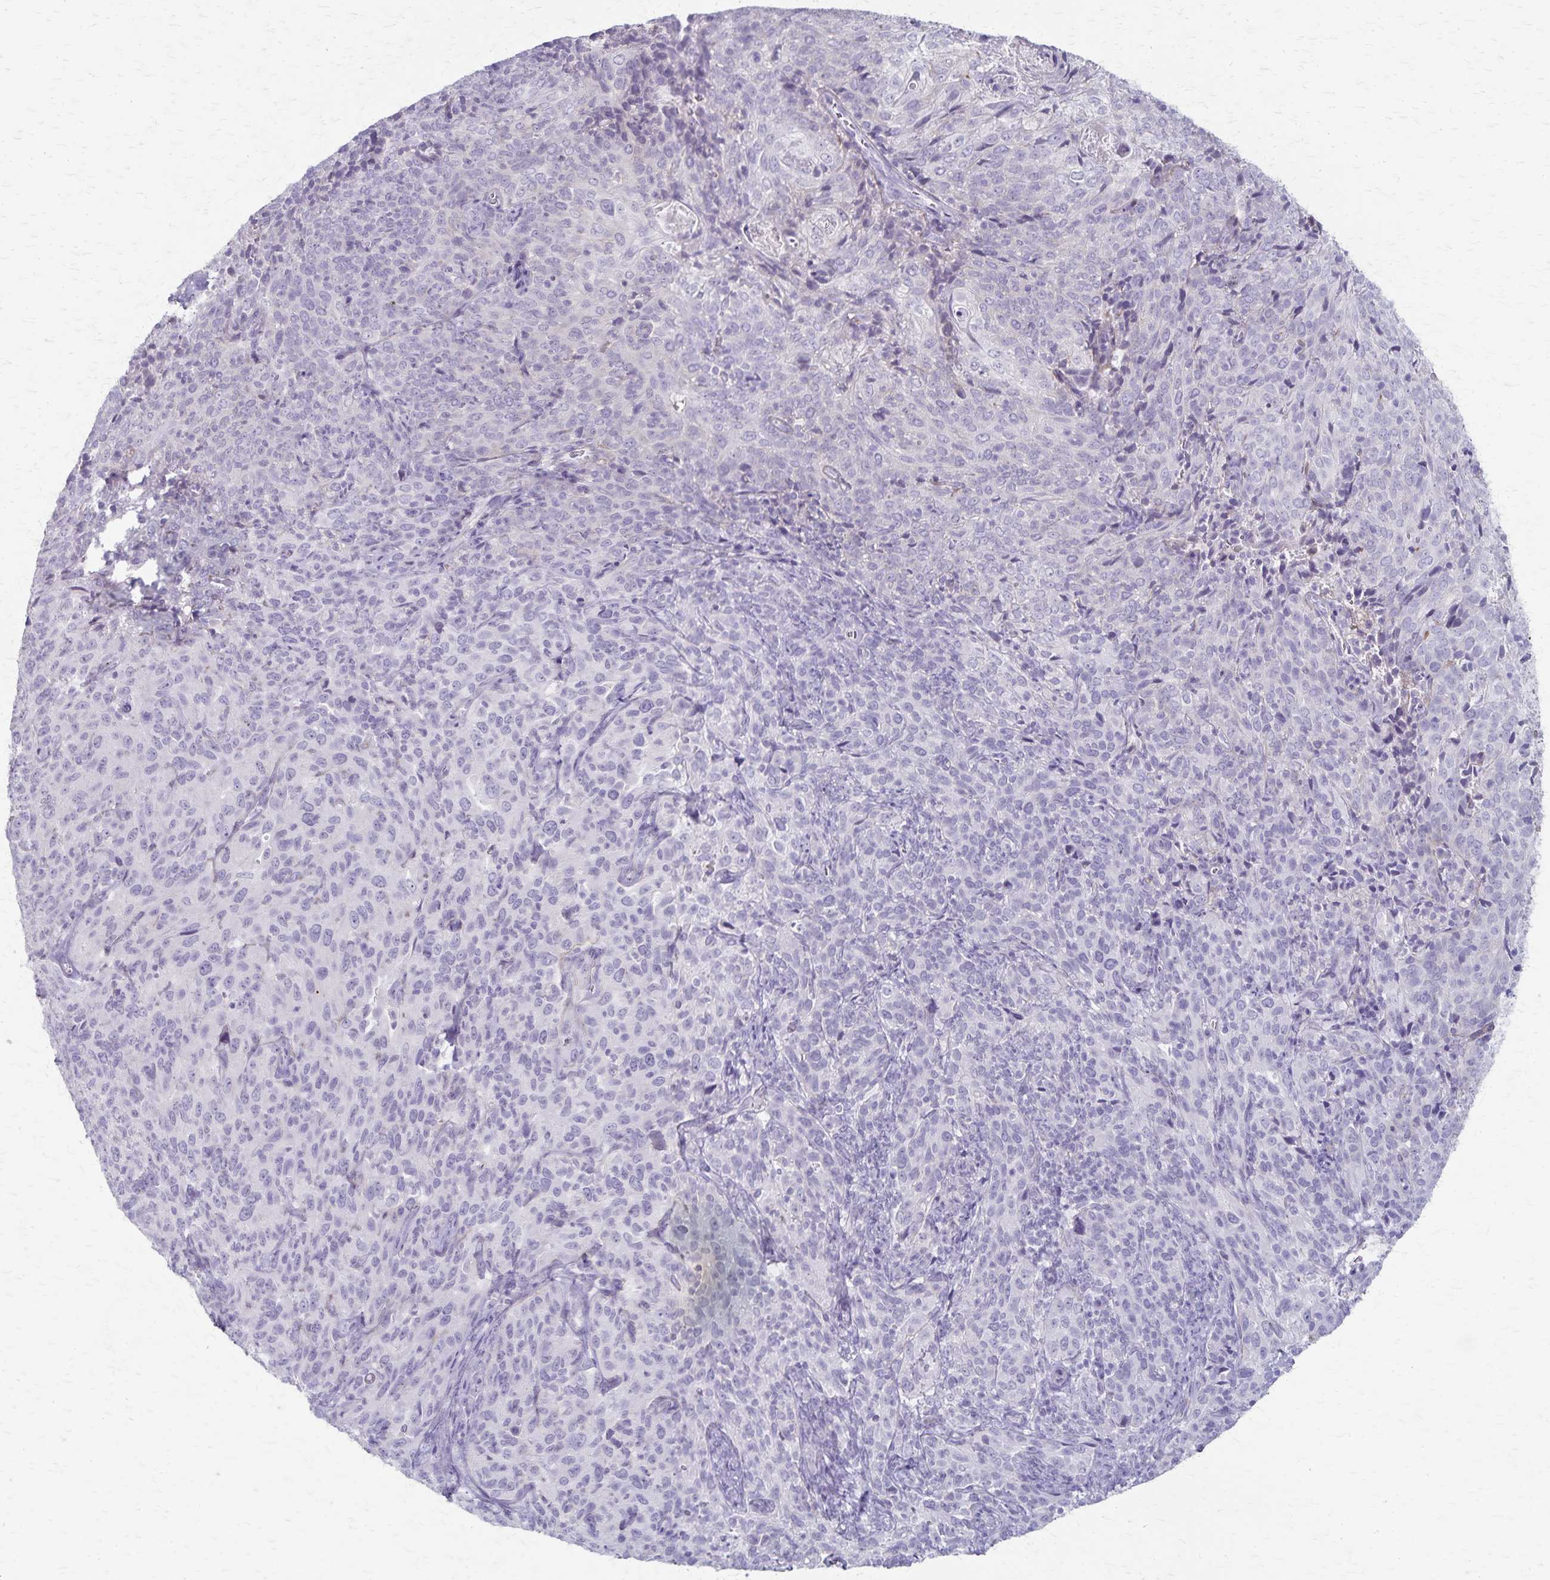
{"staining": {"intensity": "negative", "quantity": "none", "location": "none"}, "tissue": "cervical cancer", "cell_type": "Tumor cells", "image_type": "cancer", "snomed": [{"axis": "morphology", "description": "Squamous cell carcinoma, NOS"}, {"axis": "topography", "description": "Cervix"}], "caption": "Immunohistochemical staining of squamous cell carcinoma (cervical) demonstrates no significant staining in tumor cells. Nuclei are stained in blue.", "gene": "RASL10B", "patient": {"sex": "female", "age": 51}}